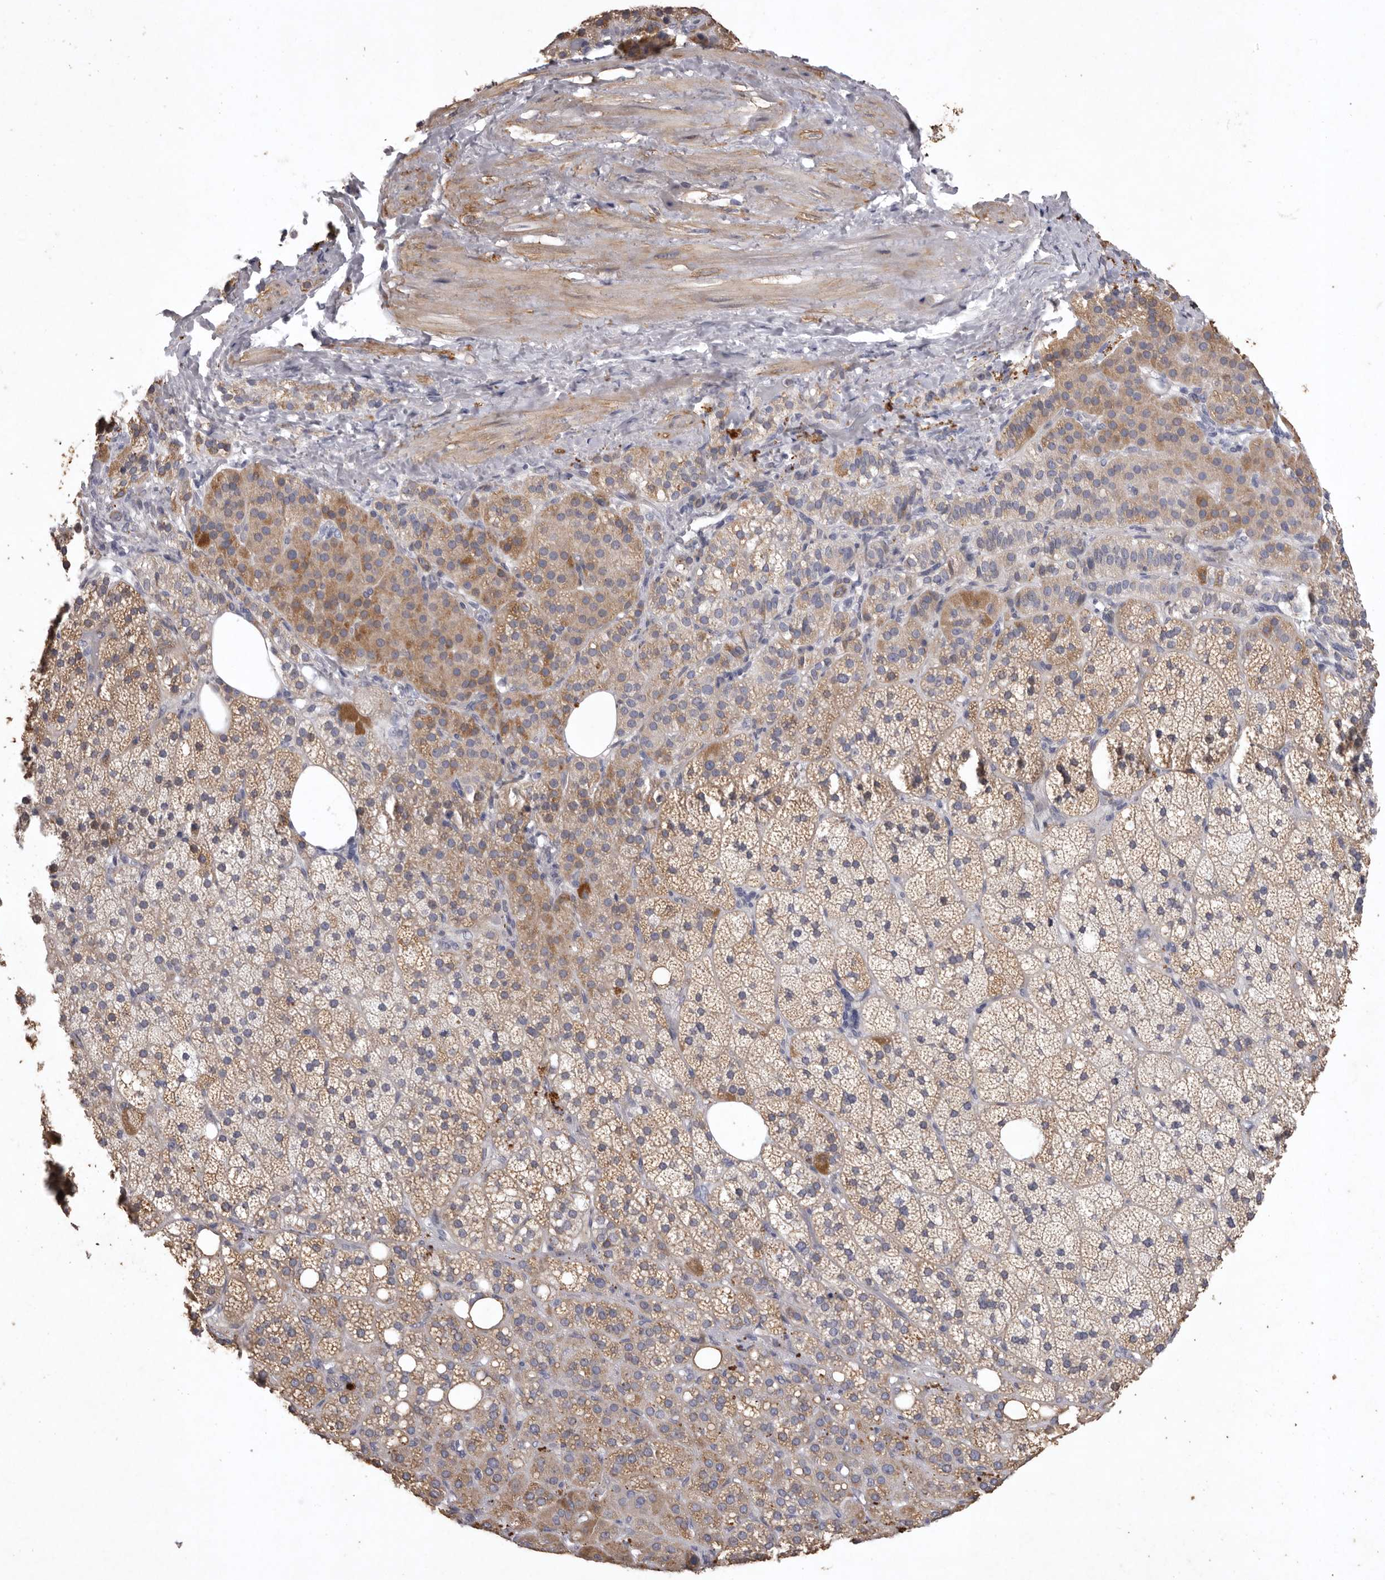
{"staining": {"intensity": "moderate", "quantity": ">75%", "location": "cytoplasmic/membranous"}, "tissue": "adrenal gland", "cell_type": "Glandular cells", "image_type": "normal", "snomed": [{"axis": "morphology", "description": "Normal tissue, NOS"}, {"axis": "topography", "description": "Adrenal gland"}], "caption": "A histopathology image of adrenal gland stained for a protein reveals moderate cytoplasmic/membranous brown staining in glandular cells.", "gene": "NKAIN4", "patient": {"sex": "female", "age": 59}}